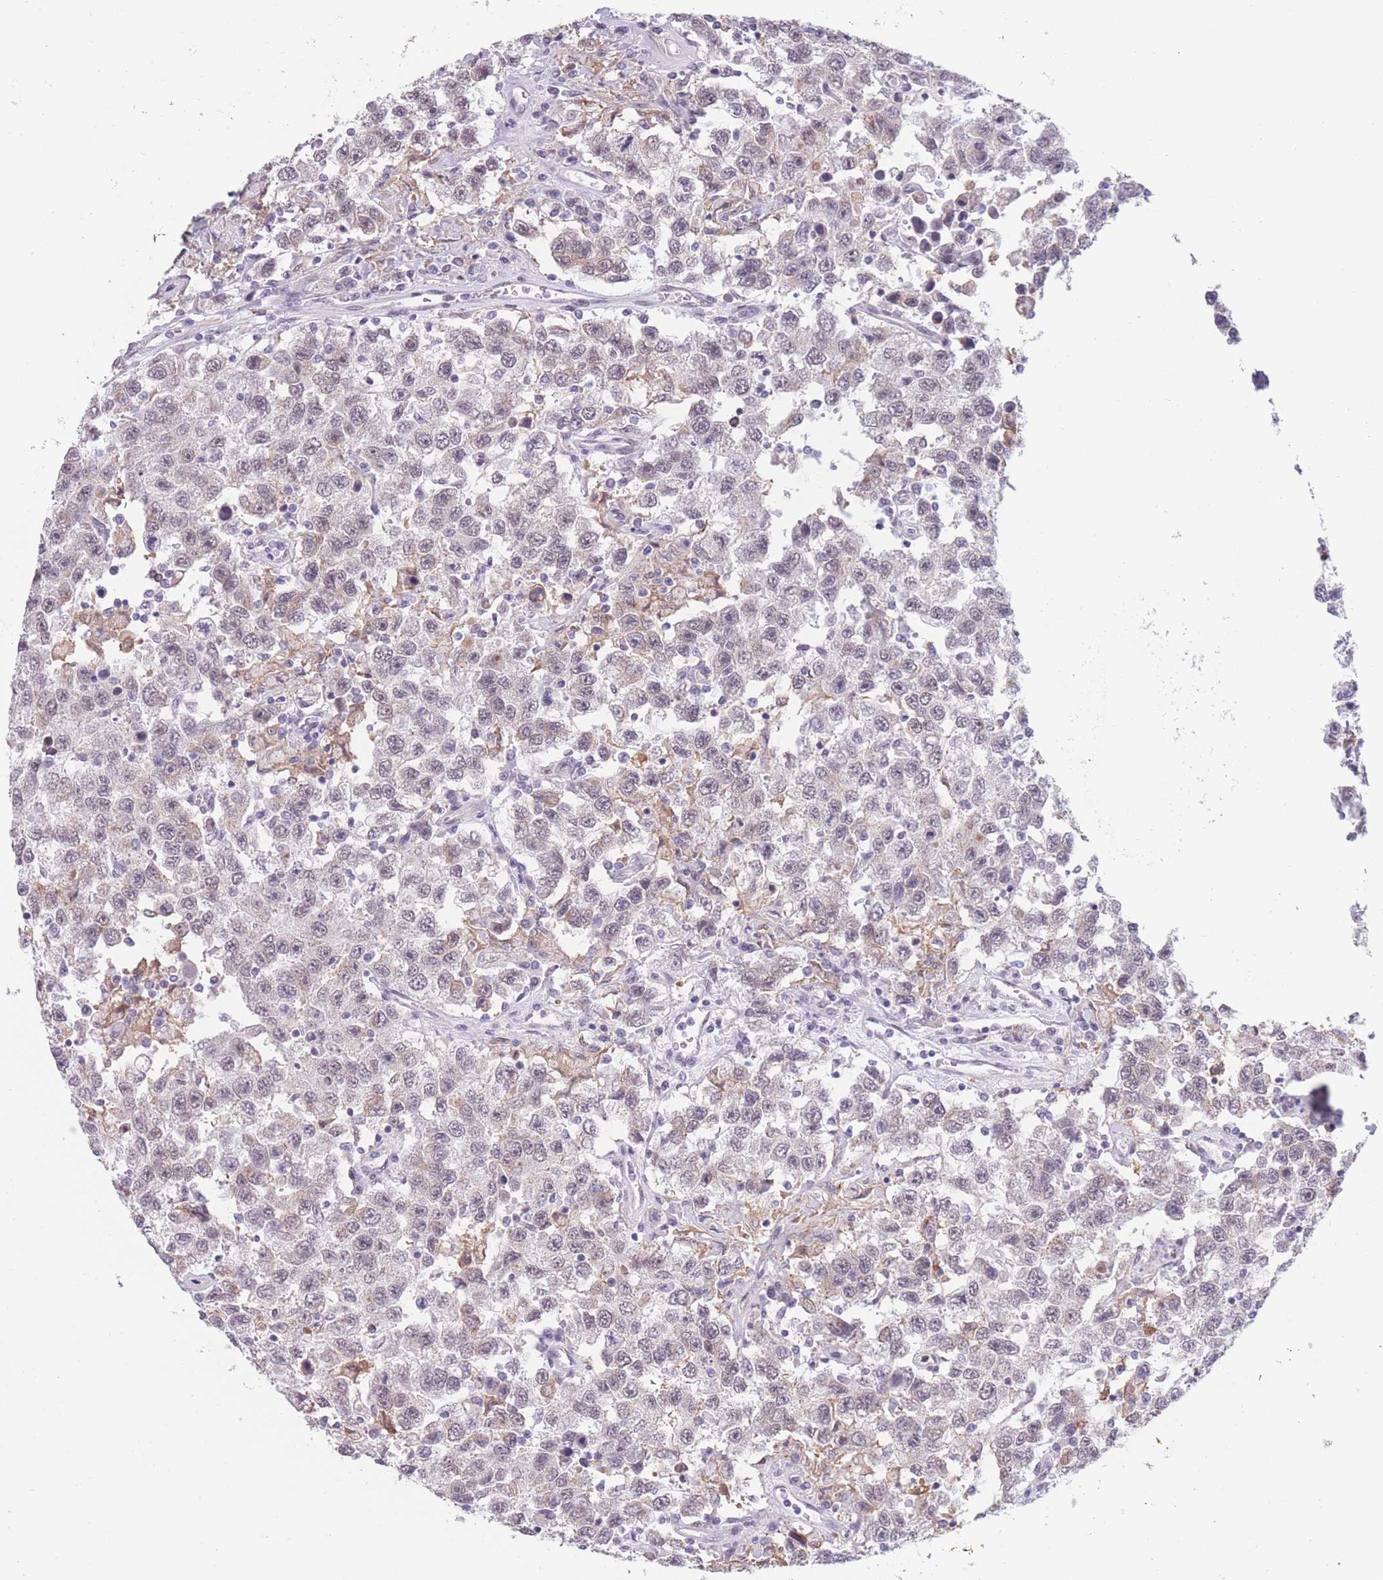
{"staining": {"intensity": "weak", "quantity": "<25%", "location": "cytoplasmic/membranous"}, "tissue": "testis cancer", "cell_type": "Tumor cells", "image_type": "cancer", "snomed": [{"axis": "morphology", "description": "Seminoma, NOS"}, {"axis": "topography", "description": "Testis"}], "caption": "Tumor cells show no significant positivity in testis cancer (seminoma). The staining is performed using DAB brown chromogen with nuclei counter-stained in using hematoxylin.", "gene": "PODXL", "patient": {"sex": "male", "age": 41}}